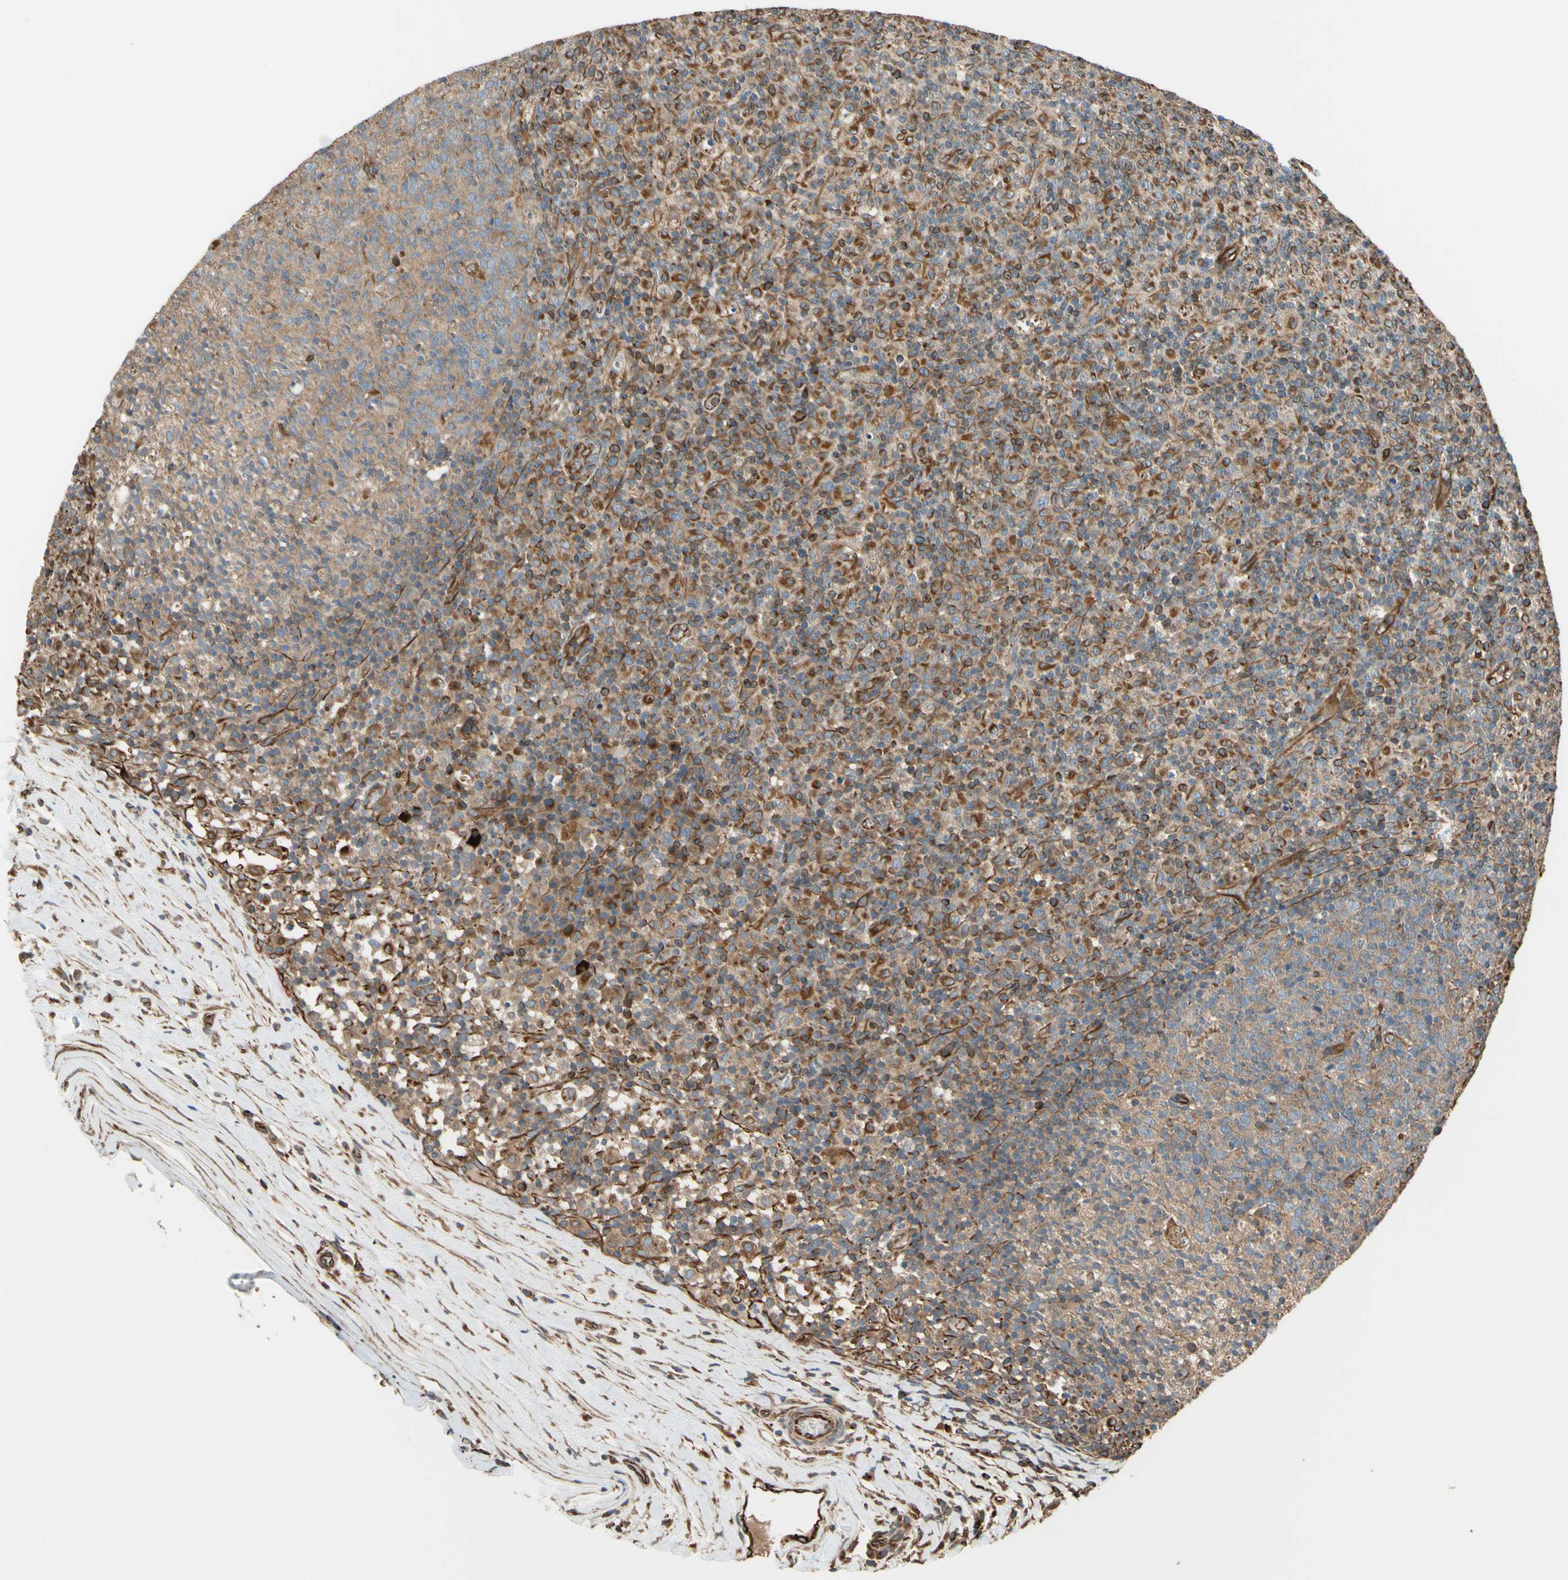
{"staining": {"intensity": "weak", "quantity": ">75%", "location": "cytoplasmic/membranous"}, "tissue": "lymph node", "cell_type": "Germinal center cells", "image_type": "normal", "snomed": [{"axis": "morphology", "description": "Normal tissue, NOS"}, {"axis": "morphology", "description": "Inflammation, NOS"}, {"axis": "topography", "description": "Lymph node"}], "caption": "An immunohistochemistry histopathology image of benign tissue is shown. Protein staining in brown labels weak cytoplasmic/membranous positivity in lymph node within germinal center cells. The staining was performed using DAB (3,3'-diaminobenzidine) to visualize the protein expression in brown, while the nuclei were stained in blue with hematoxylin (Magnification: 20x).", "gene": "TRAF2", "patient": {"sex": "male", "age": 55}}